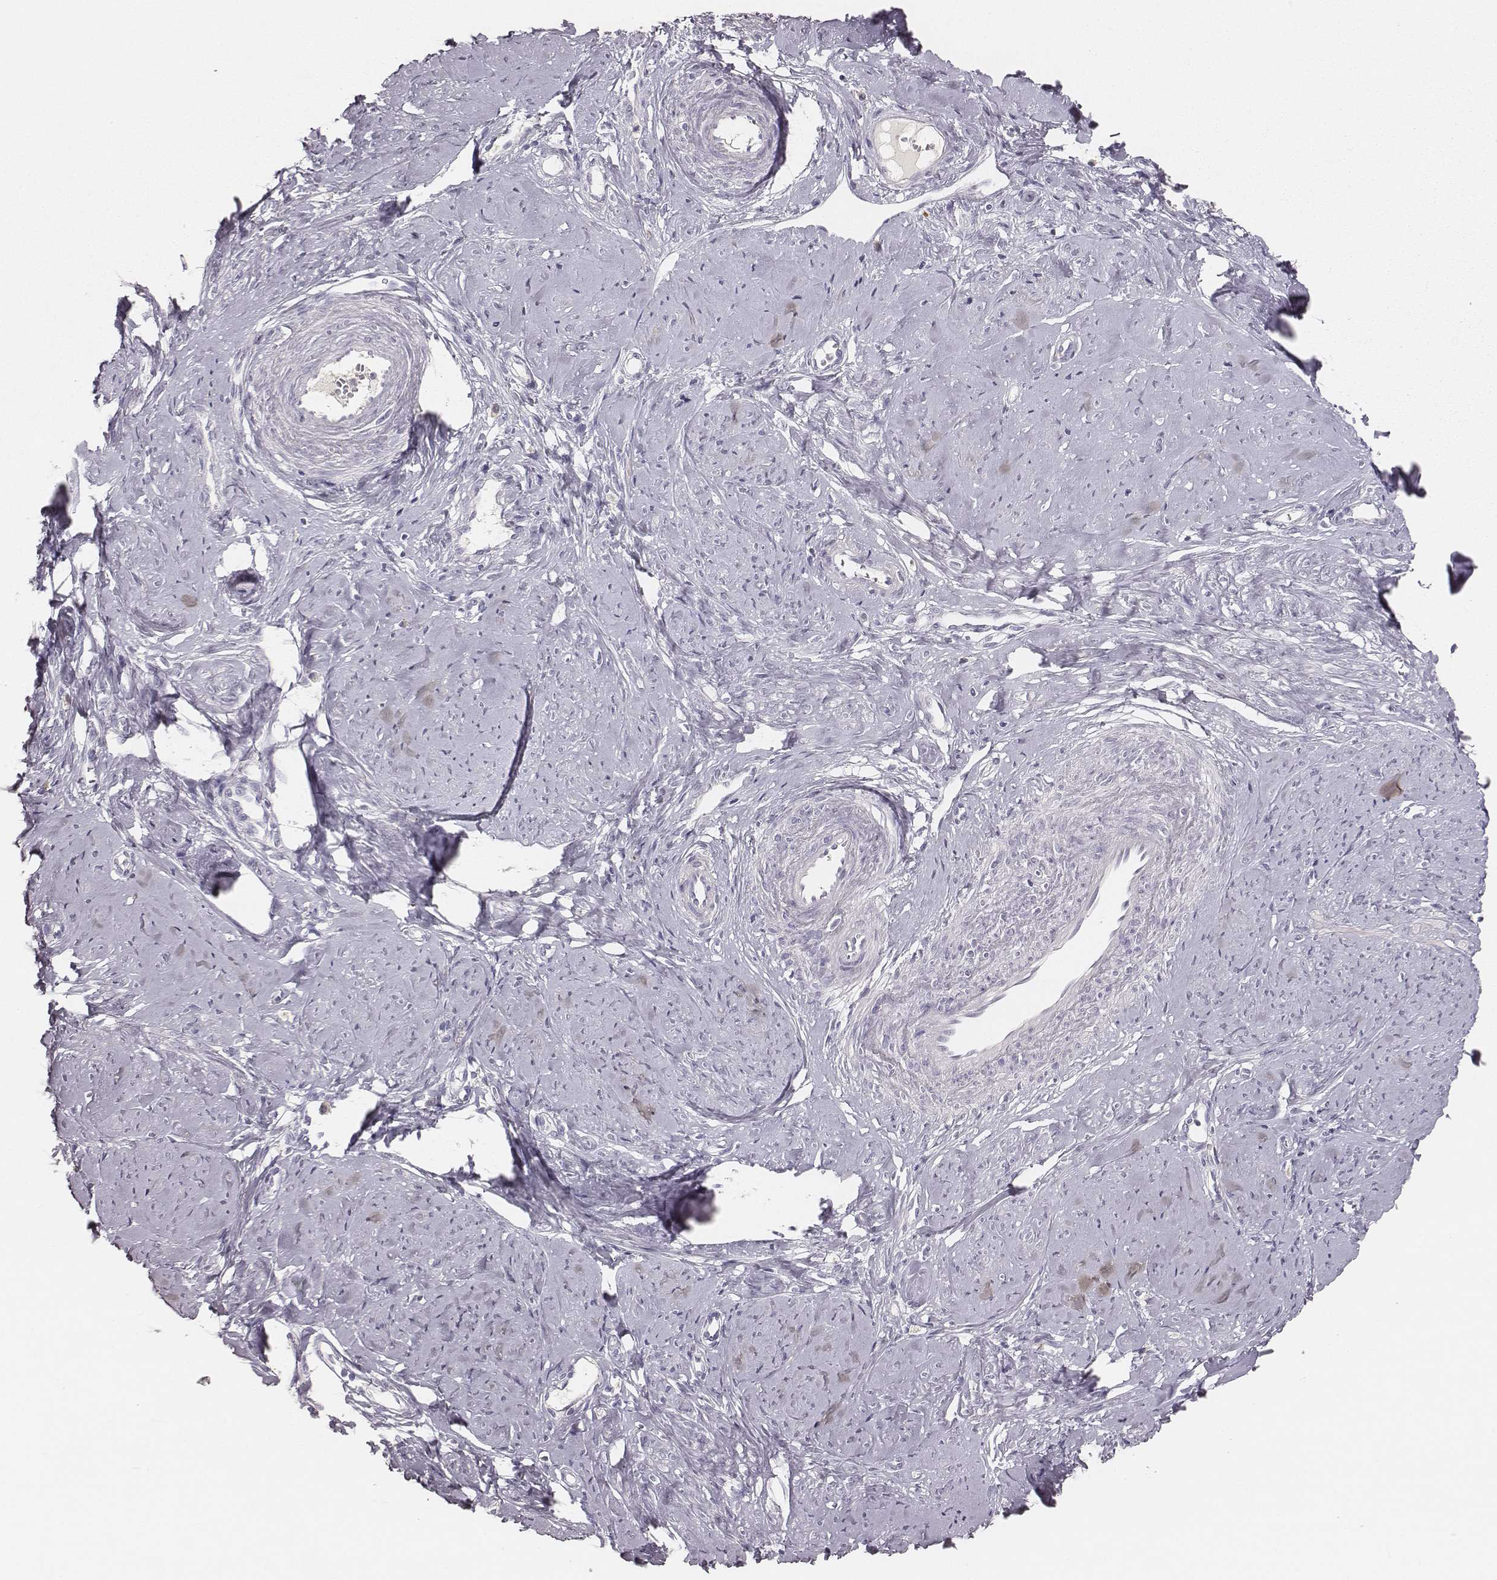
{"staining": {"intensity": "negative", "quantity": "none", "location": "none"}, "tissue": "smooth muscle", "cell_type": "Smooth muscle cells", "image_type": "normal", "snomed": [{"axis": "morphology", "description": "Normal tissue, NOS"}, {"axis": "topography", "description": "Smooth muscle"}], "caption": "The immunohistochemistry image has no significant expression in smooth muscle cells of smooth muscle. (DAB (3,3'-diaminobenzidine) immunohistochemistry (IHC), high magnification).", "gene": "MYH6", "patient": {"sex": "female", "age": 48}}